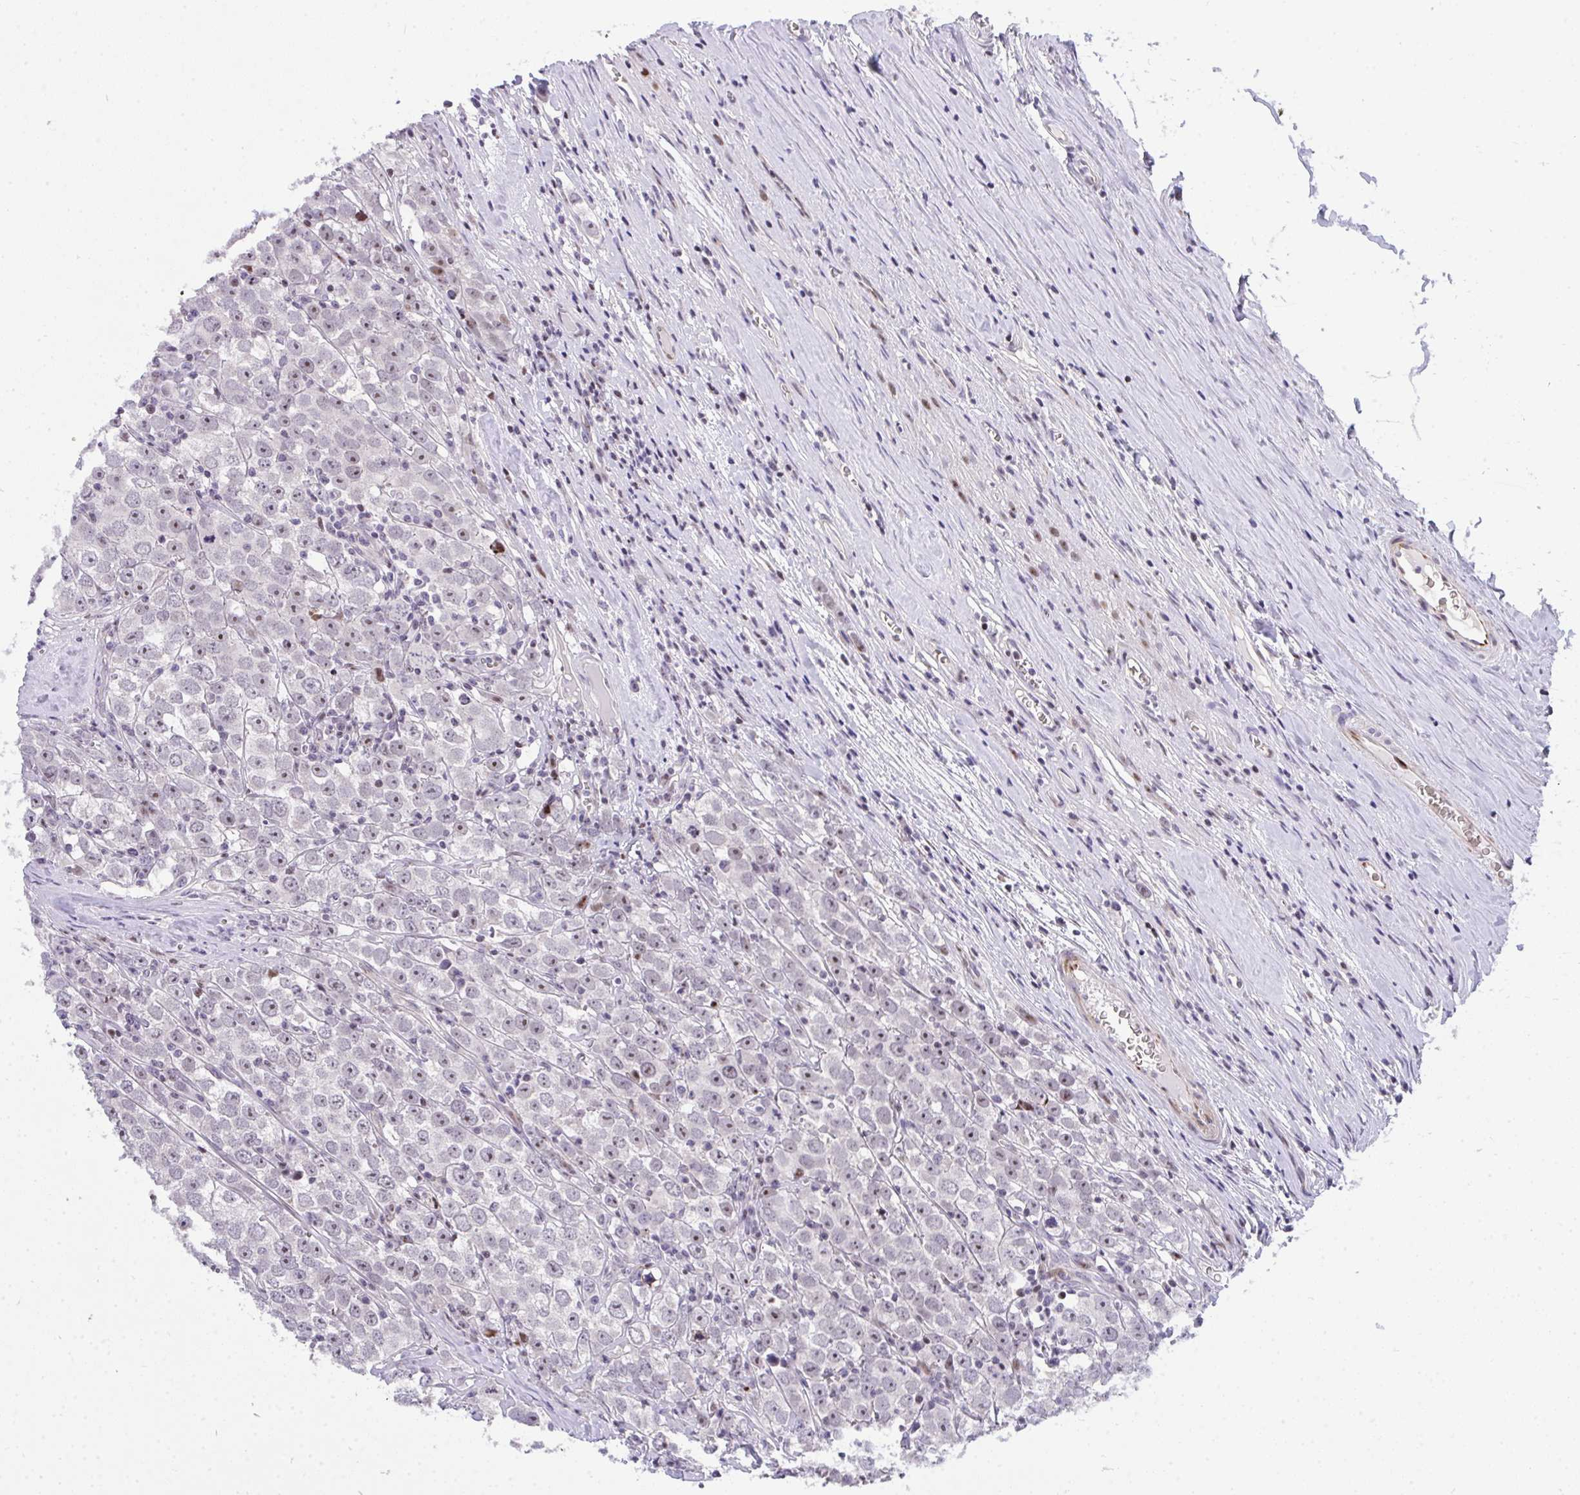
{"staining": {"intensity": "weak", "quantity": "25%-75%", "location": "nuclear"}, "tissue": "testis cancer", "cell_type": "Tumor cells", "image_type": "cancer", "snomed": [{"axis": "morphology", "description": "Seminoma, NOS"}, {"axis": "morphology", "description": "Carcinoma, Embryonal, NOS"}, {"axis": "topography", "description": "Testis"}], "caption": "Testis cancer stained with DAB (3,3'-diaminobenzidine) IHC shows low levels of weak nuclear expression in about 25%-75% of tumor cells. Ihc stains the protein of interest in brown and the nuclei are stained blue.", "gene": "PLPPR3", "patient": {"sex": "male", "age": 52}}